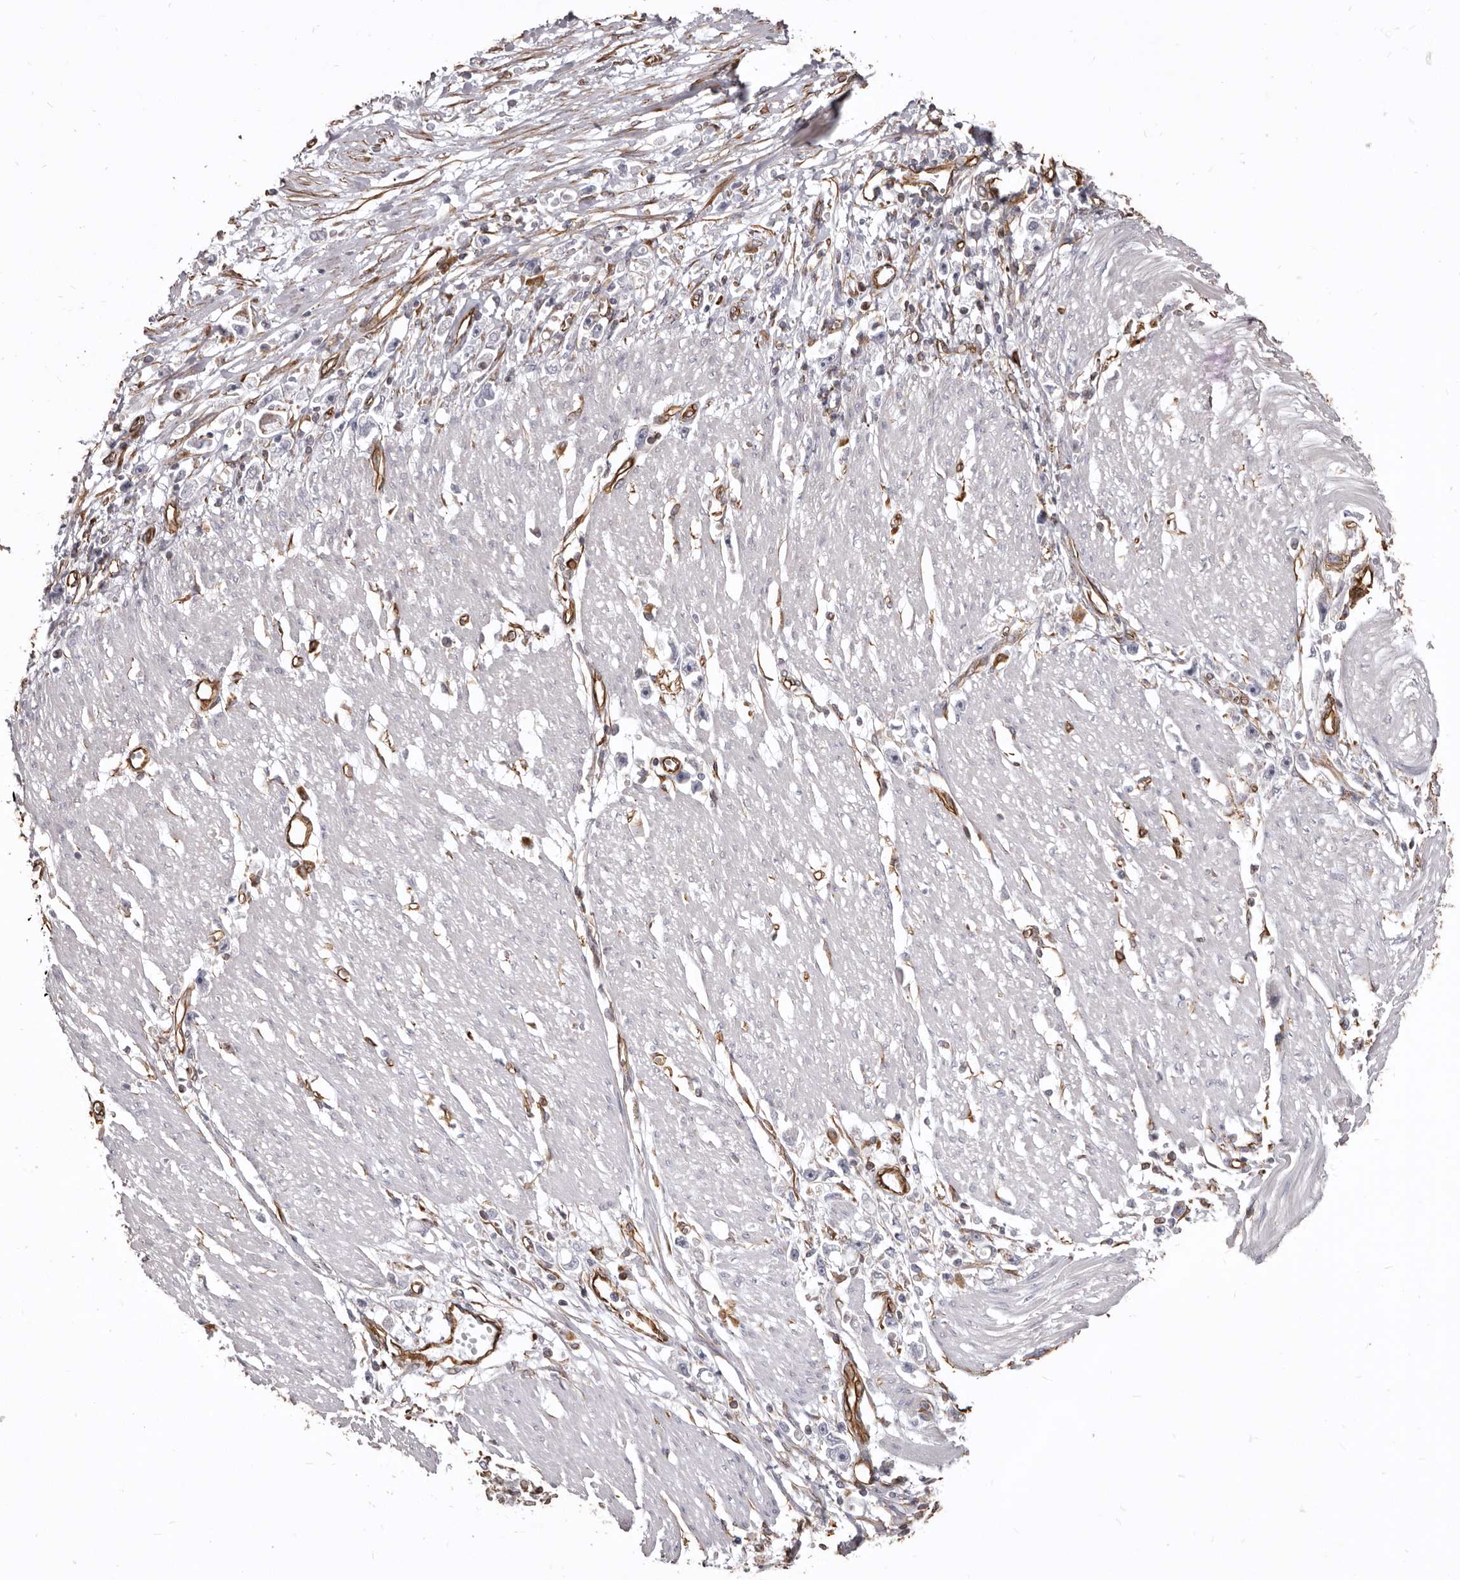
{"staining": {"intensity": "negative", "quantity": "none", "location": "none"}, "tissue": "stomach cancer", "cell_type": "Tumor cells", "image_type": "cancer", "snomed": [{"axis": "morphology", "description": "Adenocarcinoma, NOS"}, {"axis": "topography", "description": "Stomach"}], "caption": "Immunohistochemical staining of stomach adenocarcinoma reveals no significant expression in tumor cells.", "gene": "MTURN", "patient": {"sex": "female", "age": 59}}